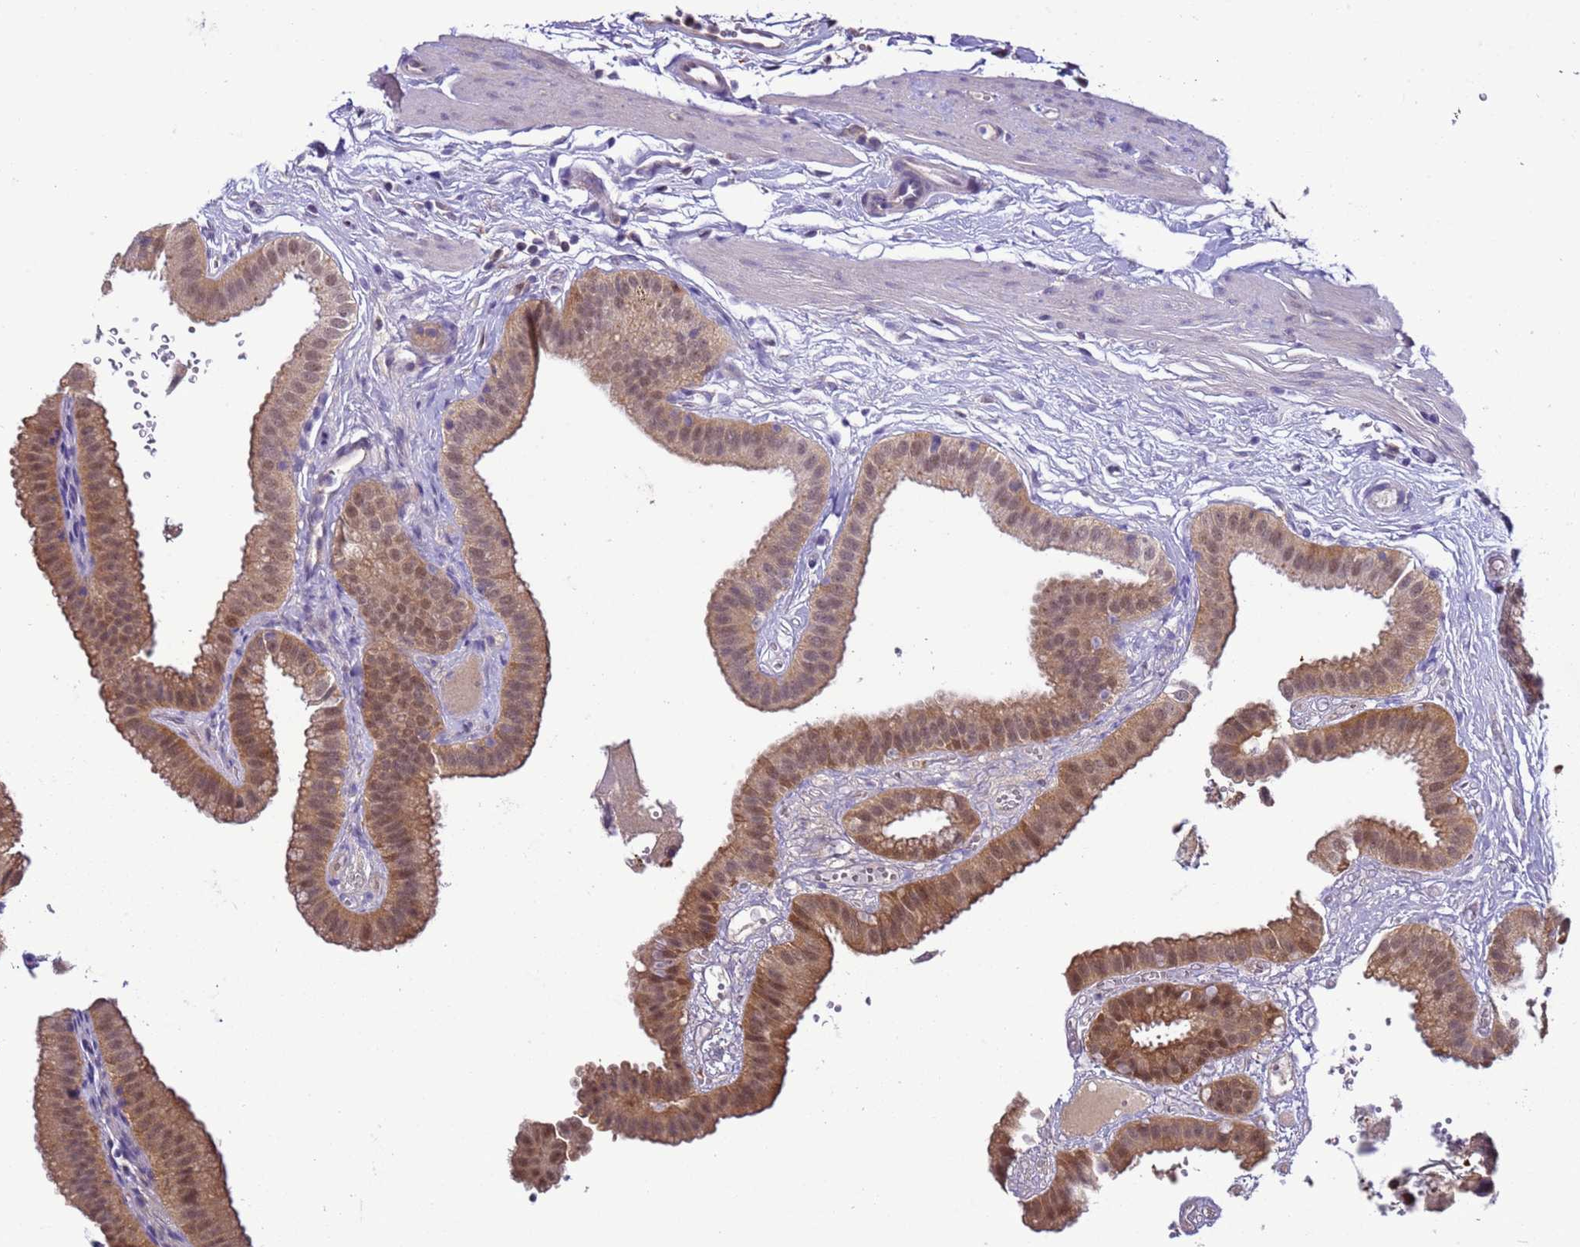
{"staining": {"intensity": "moderate", "quantity": ">75%", "location": "cytoplasmic/membranous,nuclear"}, "tissue": "gallbladder", "cell_type": "Glandular cells", "image_type": "normal", "snomed": [{"axis": "morphology", "description": "Normal tissue, NOS"}, {"axis": "topography", "description": "Gallbladder"}], "caption": "Unremarkable gallbladder demonstrates moderate cytoplasmic/membranous,nuclear staining in approximately >75% of glandular cells The staining is performed using DAB (3,3'-diaminobenzidine) brown chromogen to label protein expression. The nuclei are counter-stained blue using hematoxylin..", "gene": "DDI2", "patient": {"sex": "female", "age": 61}}